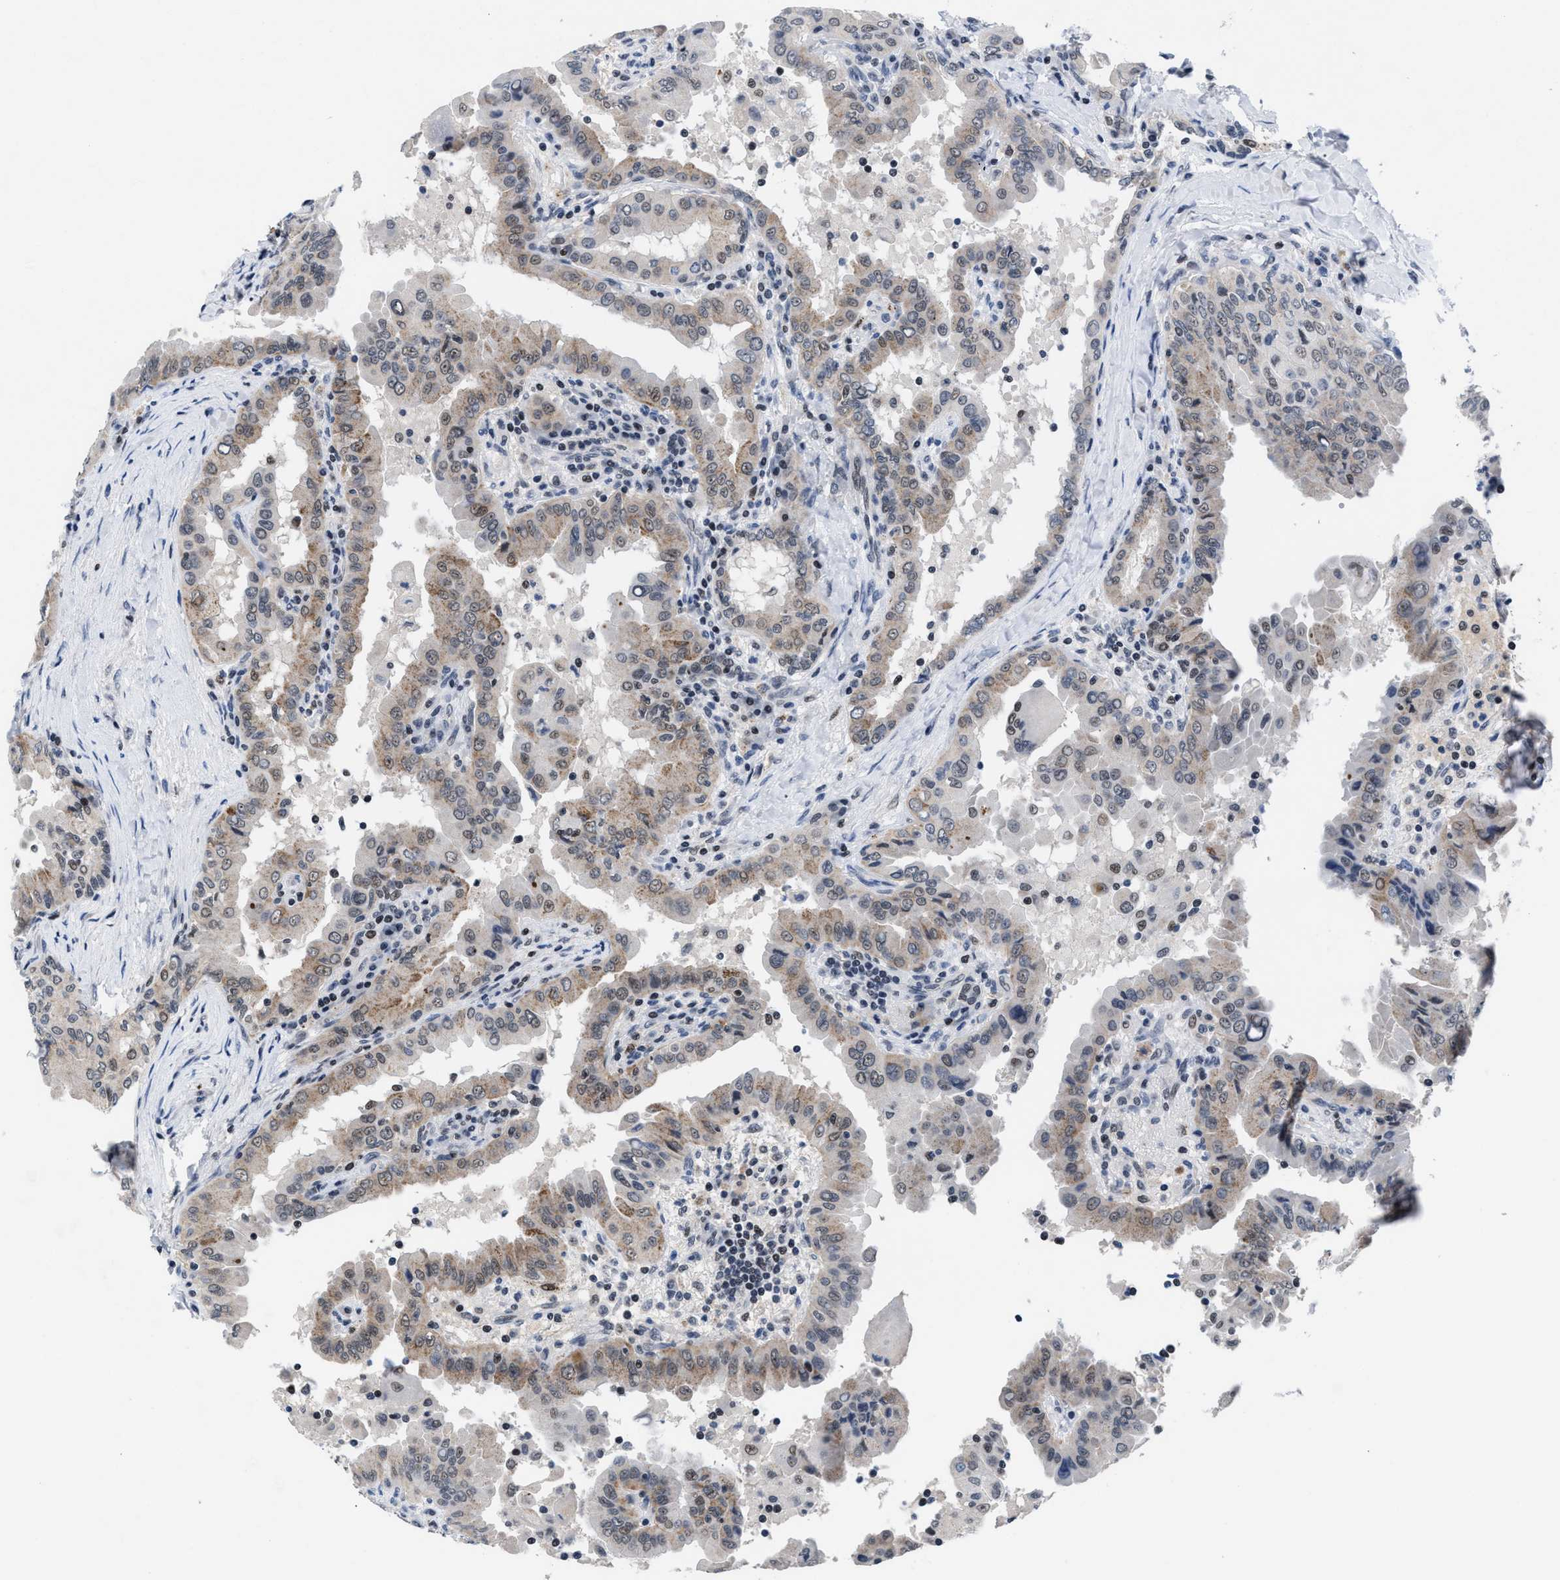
{"staining": {"intensity": "weak", "quantity": "25%-75%", "location": "cytoplasmic/membranous,nuclear"}, "tissue": "thyroid cancer", "cell_type": "Tumor cells", "image_type": "cancer", "snomed": [{"axis": "morphology", "description": "Papillary adenocarcinoma, NOS"}, {"axis": "topography", "description": "Thyroid gland"}], "caption": "Immunohistochemistry (IHC) photomicrograph of human thyroid papillary adenocarcinoma stained for a protein (brown), which displays low levels of weak cytoplasmic/membranous and nuclear staining in about 25%-75% of tumor cells.", "gene": "WDR81", "patient": {"sex": "male", "age": 33}}